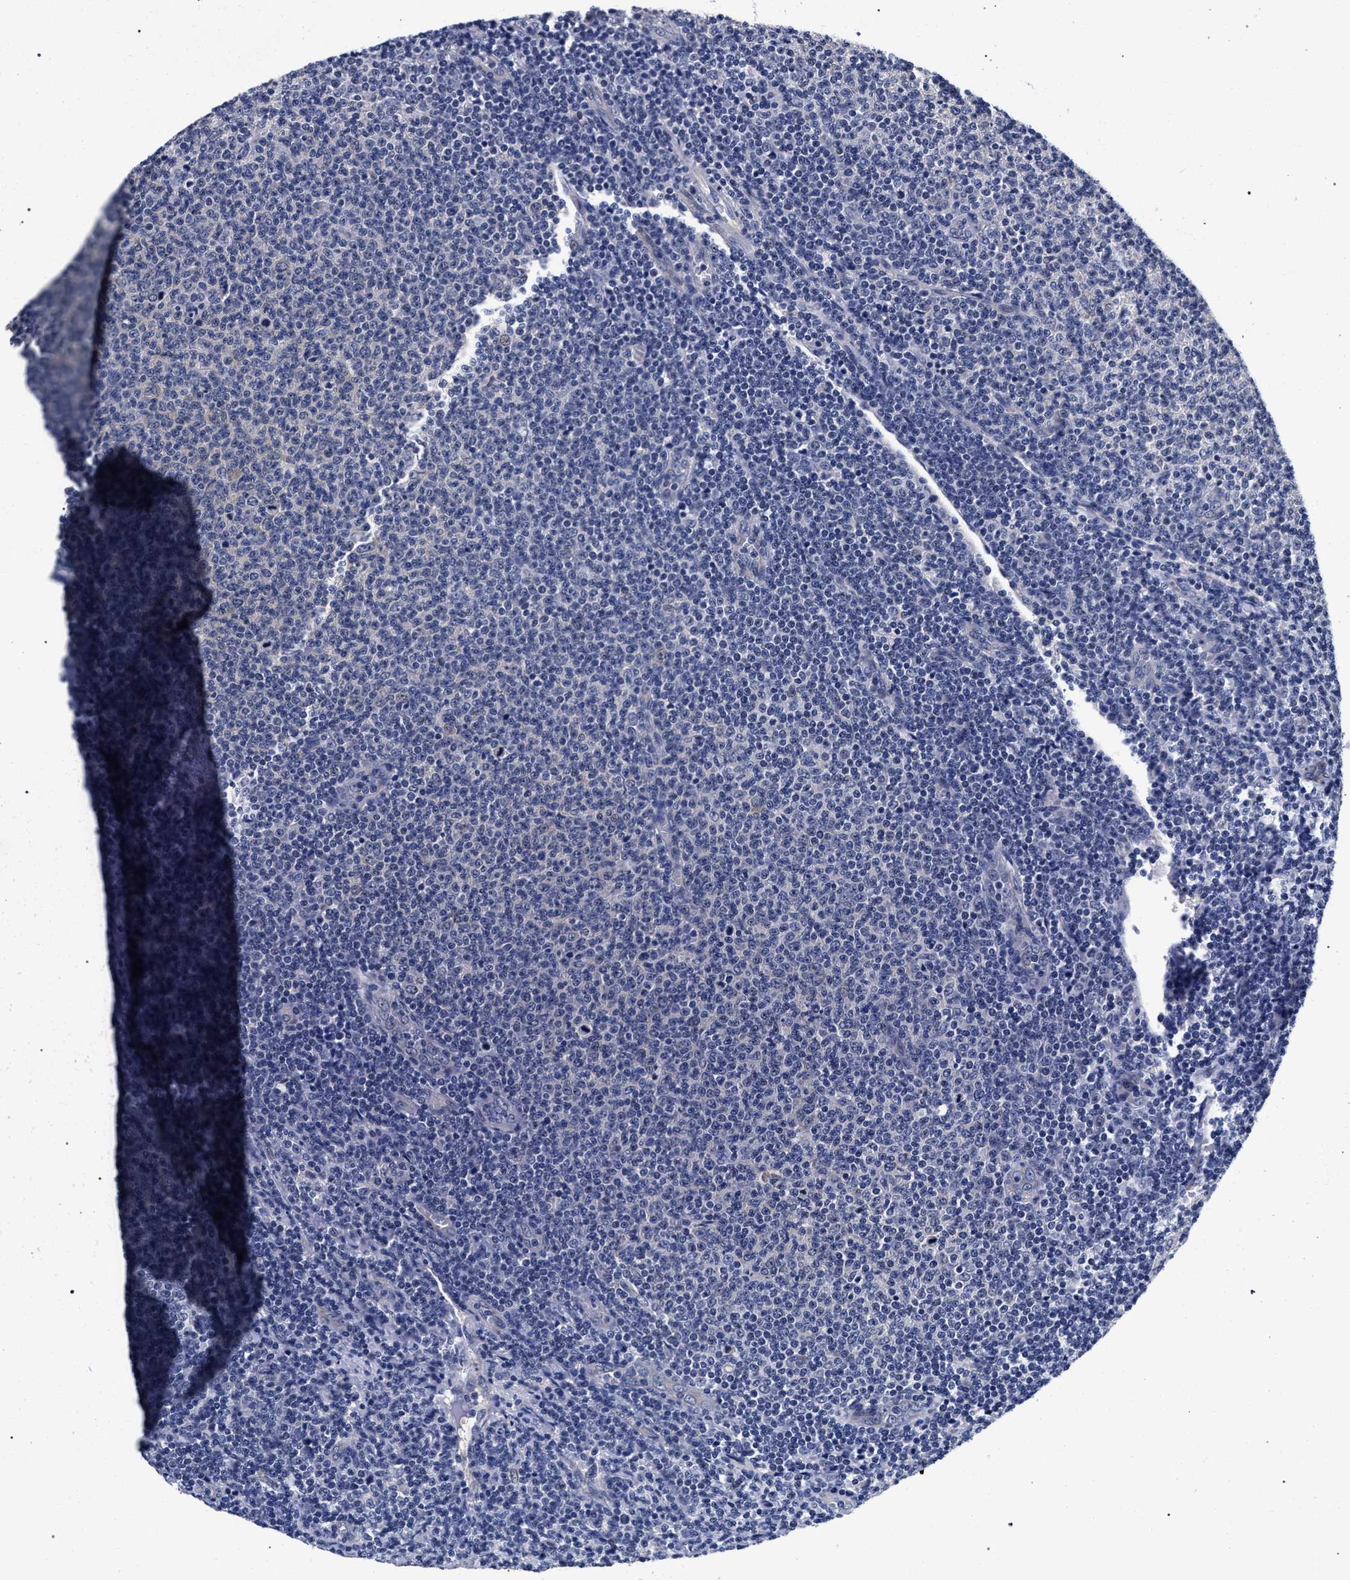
{"staining": {"intensity": "negative", "quantity": "none", "location": "none"}, "tissue": "lymphoma", "cell_type": "Tumor cells", "image_type": "cancer", "snomed": [{"axis": "morphology", "description": "Malignant lymphoma, non-Hodgkin's type, Low grade"}, {"axis": "topography", "description": "Lymph node"}], "caption": "DAB immunohistochemical staining of human lymphoma reveals no significant positivity in tumor cells.", "gene": "RBM33", "patient": {"sex": "male", "age": 66}}